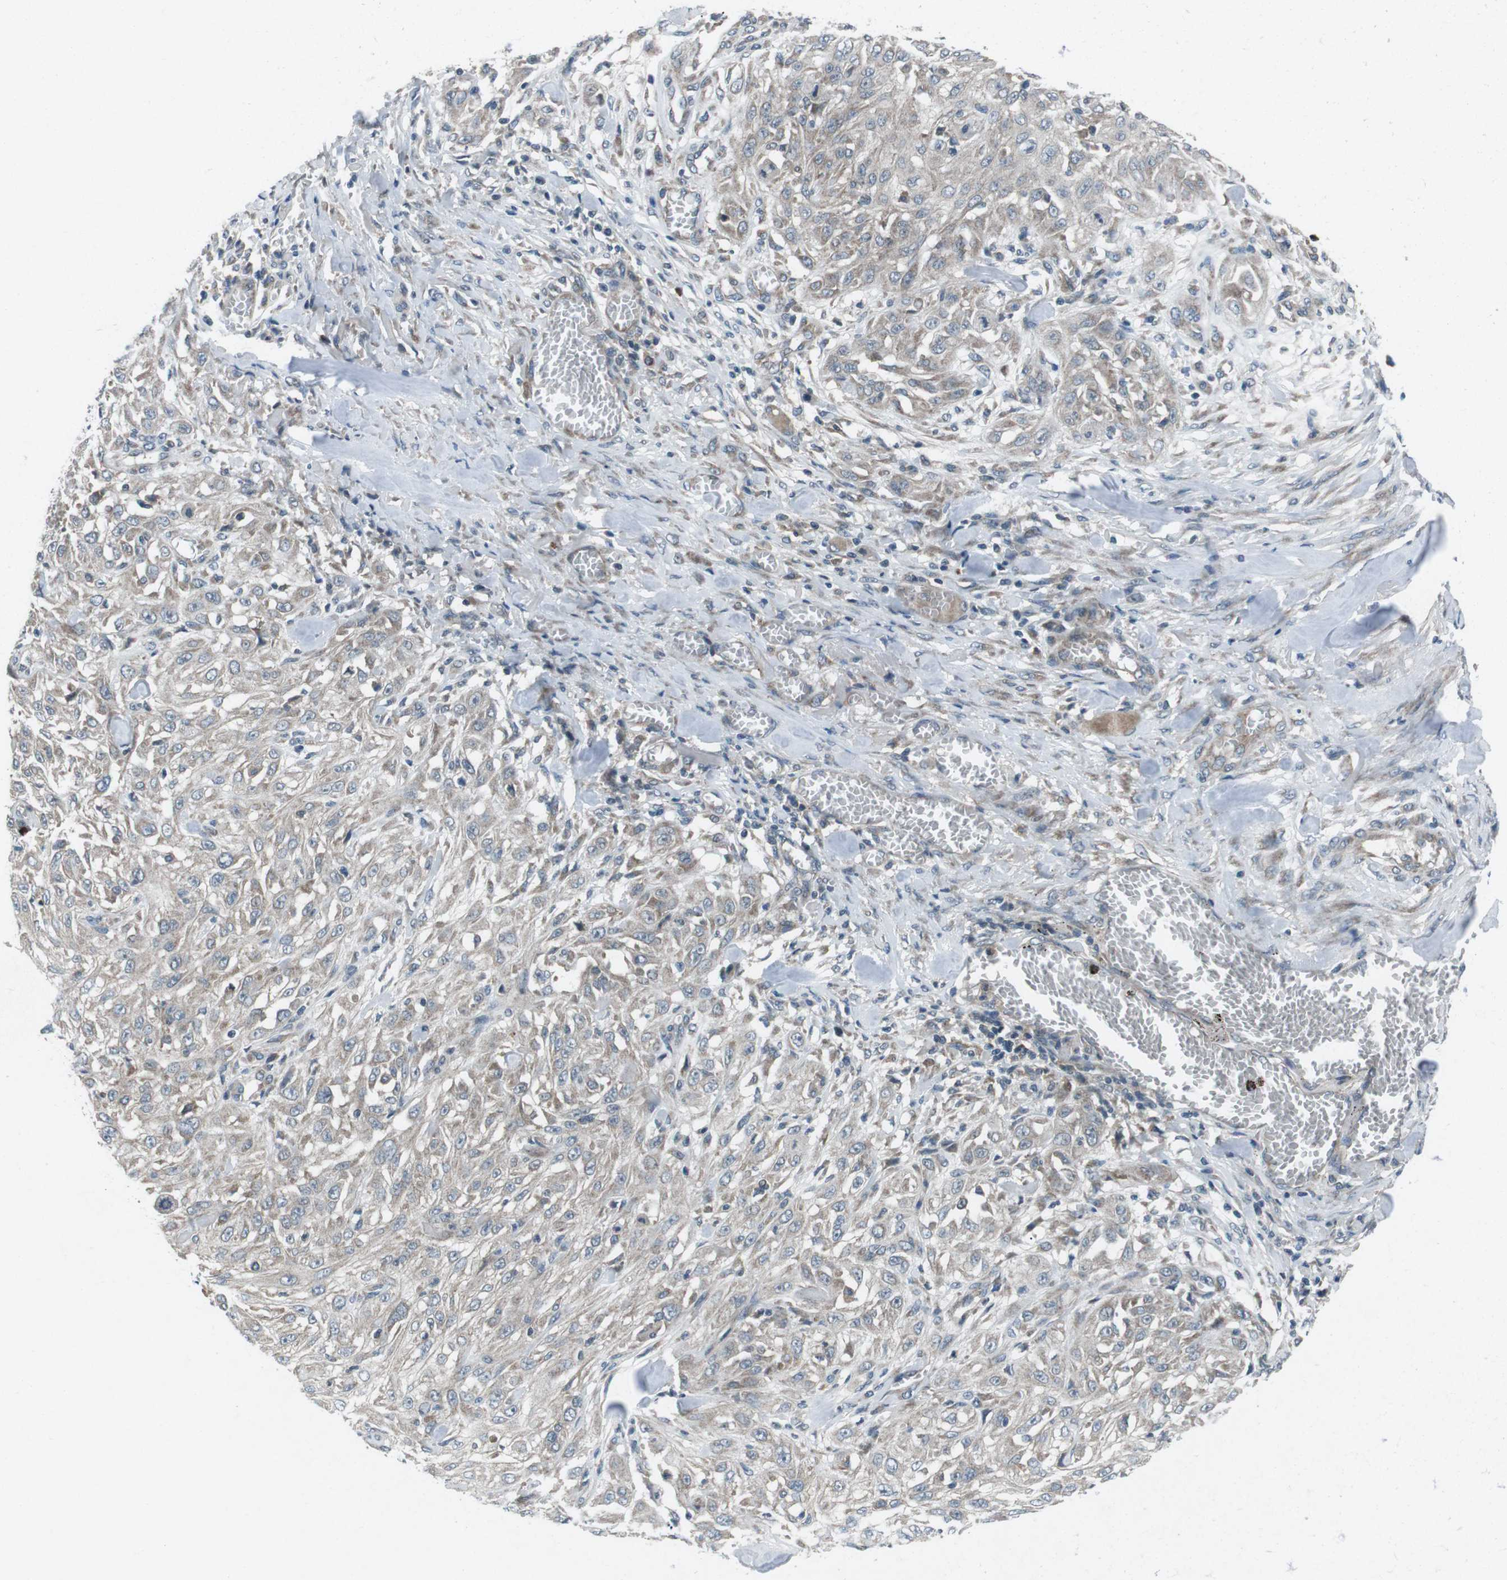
{"staining": {"intensity": "negative", "quantity": "none", "location": "none"}, "tissue": "skin cancer", "cell_type": "Tumor cells", "image_type": "cancer", "snomed": [{"axis": "morphology", "description": "Squamous cell carcinoma, NOS"}, {"axis": "morphology", "description": "Squamous cell carcinoma, metastatic, NOS"}, {"axis": "topography", "description": "Skin"}, {"axis": "topography", "description": "Lymph node"}], "caption": "Immunohistochemical staining of human skin cancer (metastatic squamous cell carcinoma) shows no significant expression in tumor cells. (Brightfield microscopy of DAB (3,3'-diaminobenzidine) immunohistochemistry at high magnification).", "gene": "CDK16", "patient": {"sex": "male", "age": 75}}